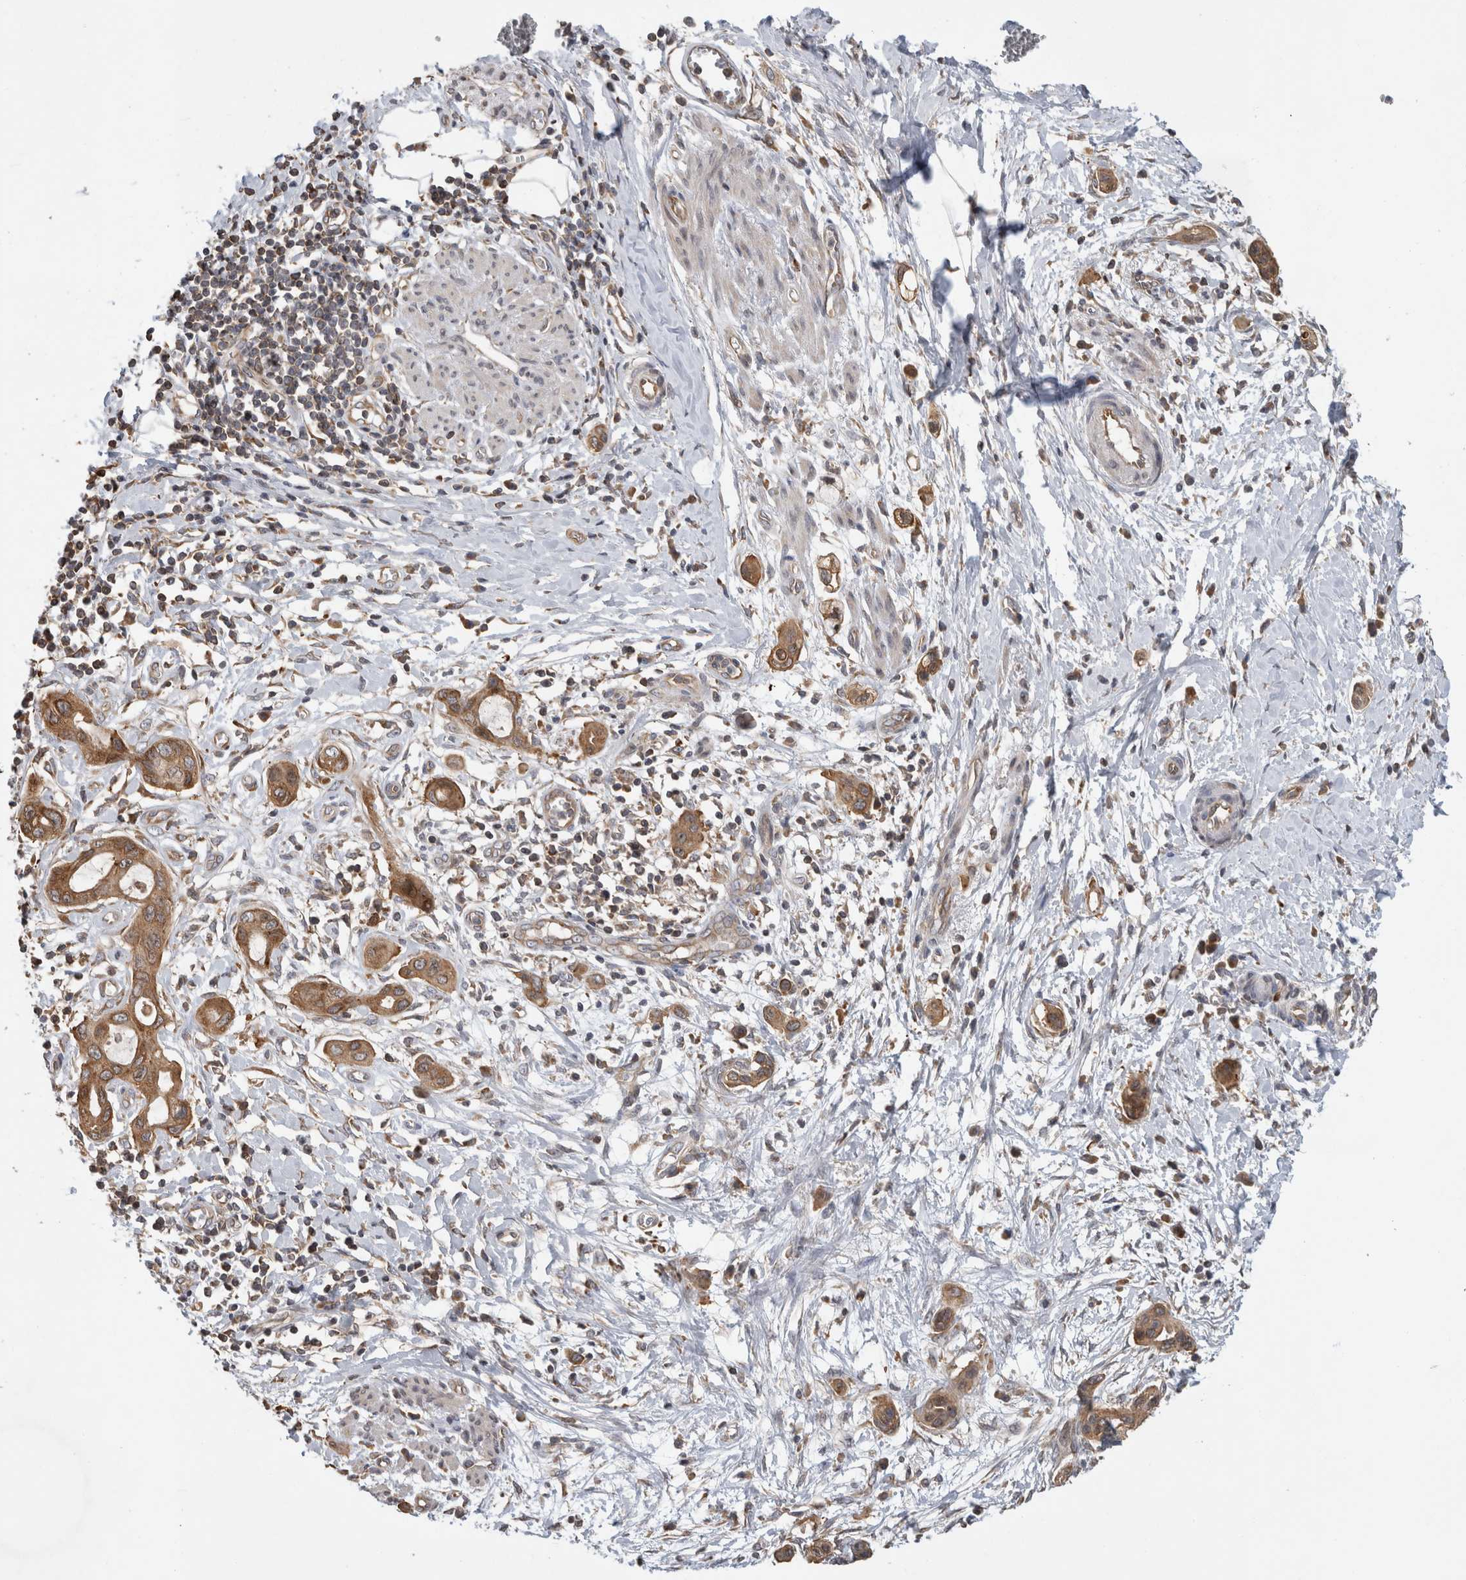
{"staining": {"intensity": "moderate", "quantity": ">75%", "location": "cytoplasmic/membranous"}, "tissue": "pancreatic cancer", "cell_type": "Tumor cells", "image_type": "cancer", "snomed": [{"axis": "morphology", "description": "Adenocarcinoma, NOS"}, {"axis": "topography", "description": "Pancreas"}], "caption": "The micrograph demonstrates staining of adenocarcinoma (pancreatic), revealing moderate cytoplasmic/membranous protein expression (brown color) within tumor cells.", "gene": "PARP6", "patient": {"sex": "male", "age": 59}}